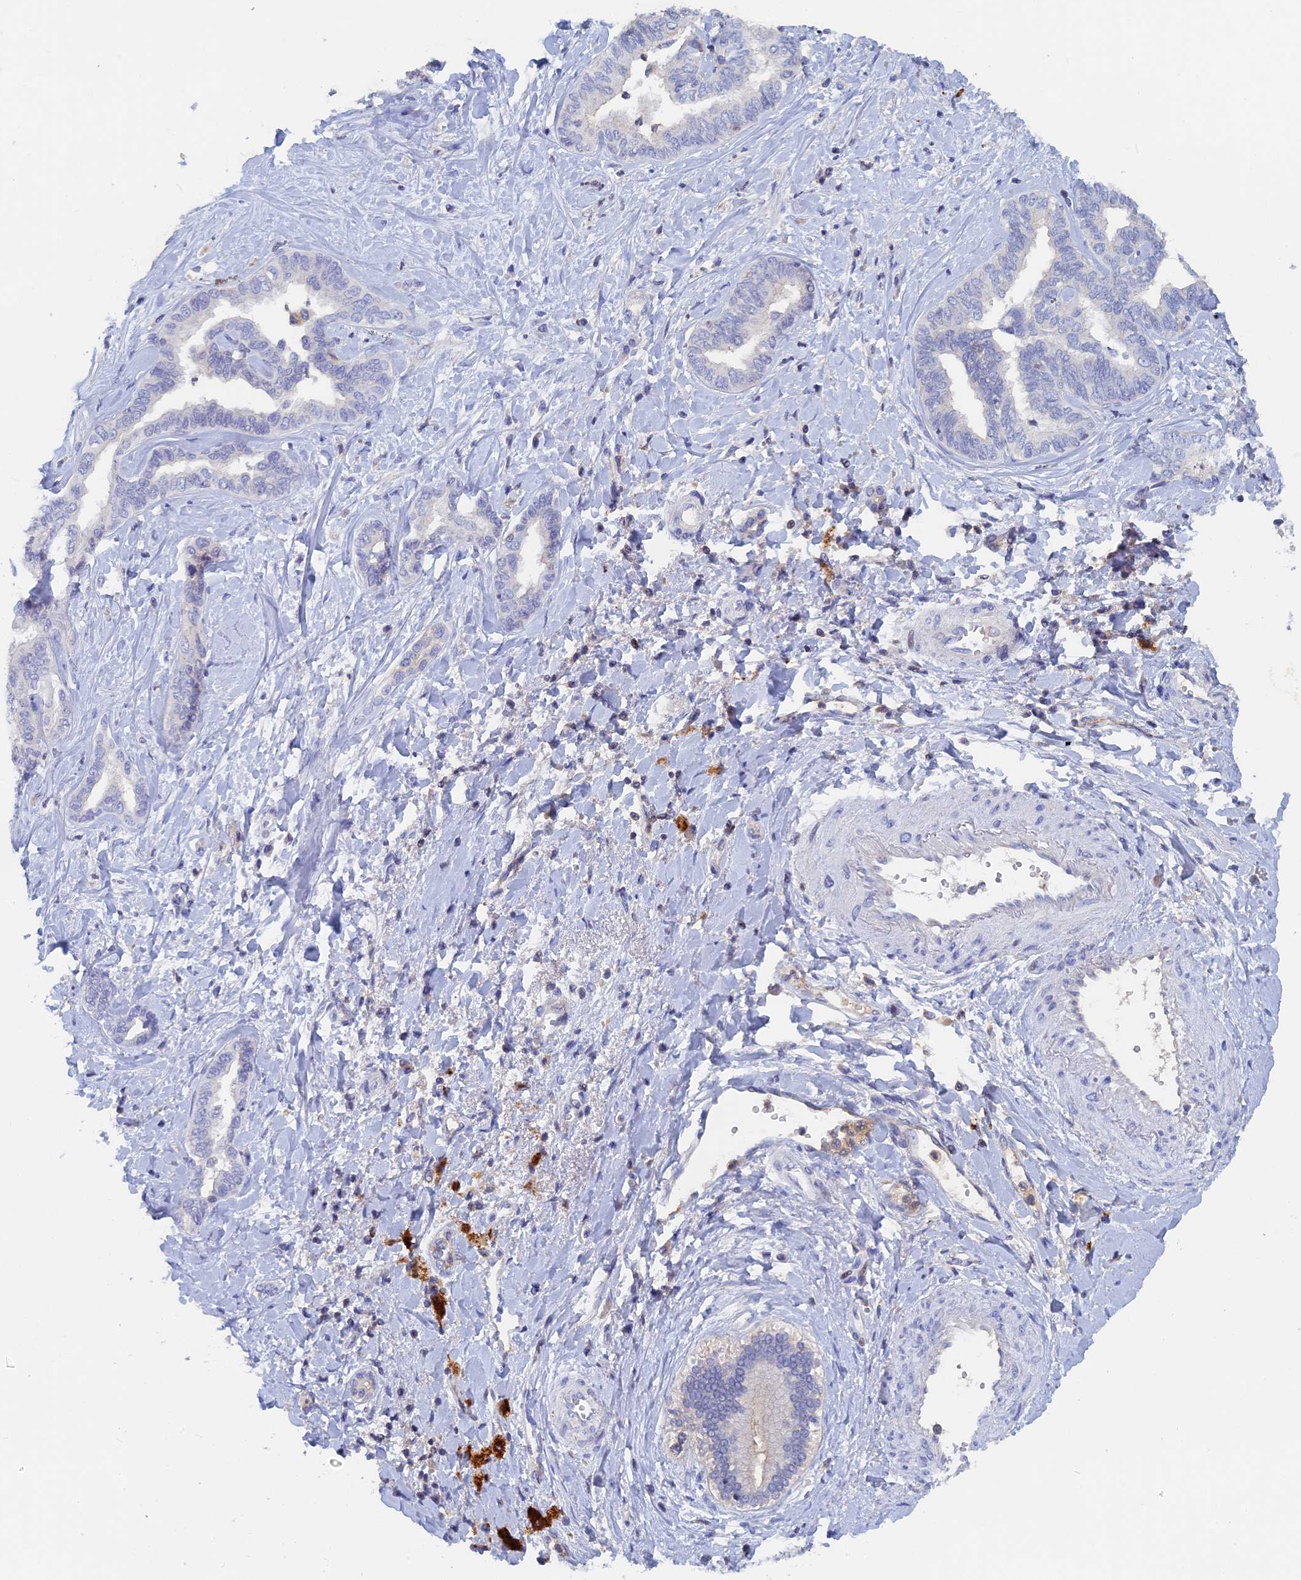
{"staining": {"intensity": "negative", "quantity": "none", "location": "none"}, "tissue": "liver cancer", "cell_type": "Tumor cells", "image_type": "cancer", "snomed": [{"axis": "morphology", "description": "Cholangiocarcinoma"}, {"axis": "topography", "description": "Liver"}], "caption": "High magnification brightfield microscopy of liver cancer stained with DAB (brown) and counterstained with hematoxylin (blue): tumor cells show no significant staining.", "gene": "ACP7", "patient": {"sex": "female", "age": 77}}